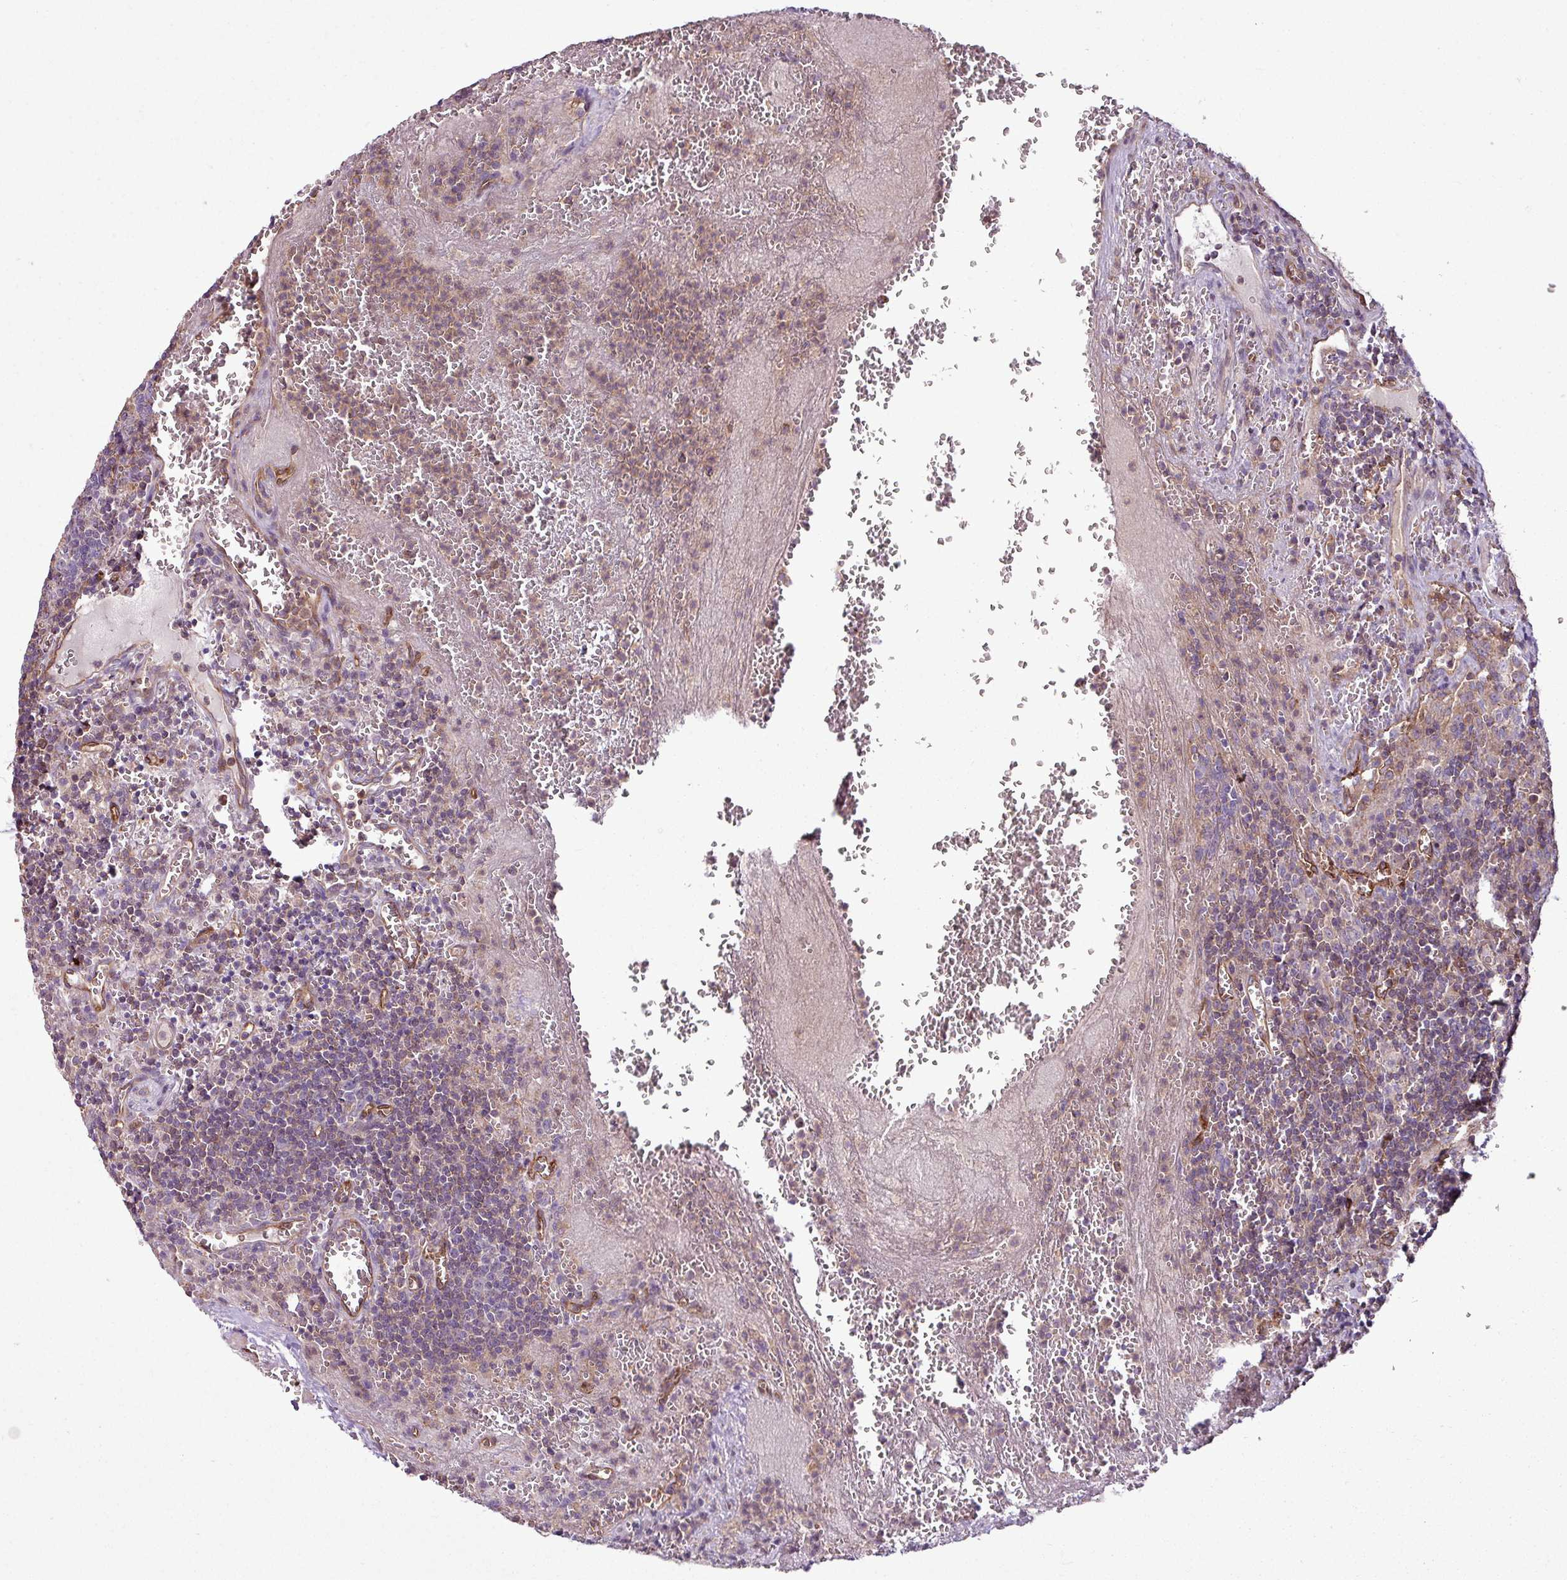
{"staining": {"intensity": "negative", "quantity": "none", "location": "none"}, "tissue": "lymph node", "cell_type": "Germinal center cells", "image_type": "normal", "snomed": [{"axis": "morphology", "description": "Normal tissue, NOS"}, {"axis": "topography", "description": "Lymph node"}], "caption": "A high-resolution micrograph shows IHC staining of normal lymph node, which demonstrates no significant staining in germinal center cells. (DAB IHC, high magnification).", "gene": "ZNF106", "patient": {"sex": "male", "age": 50}}